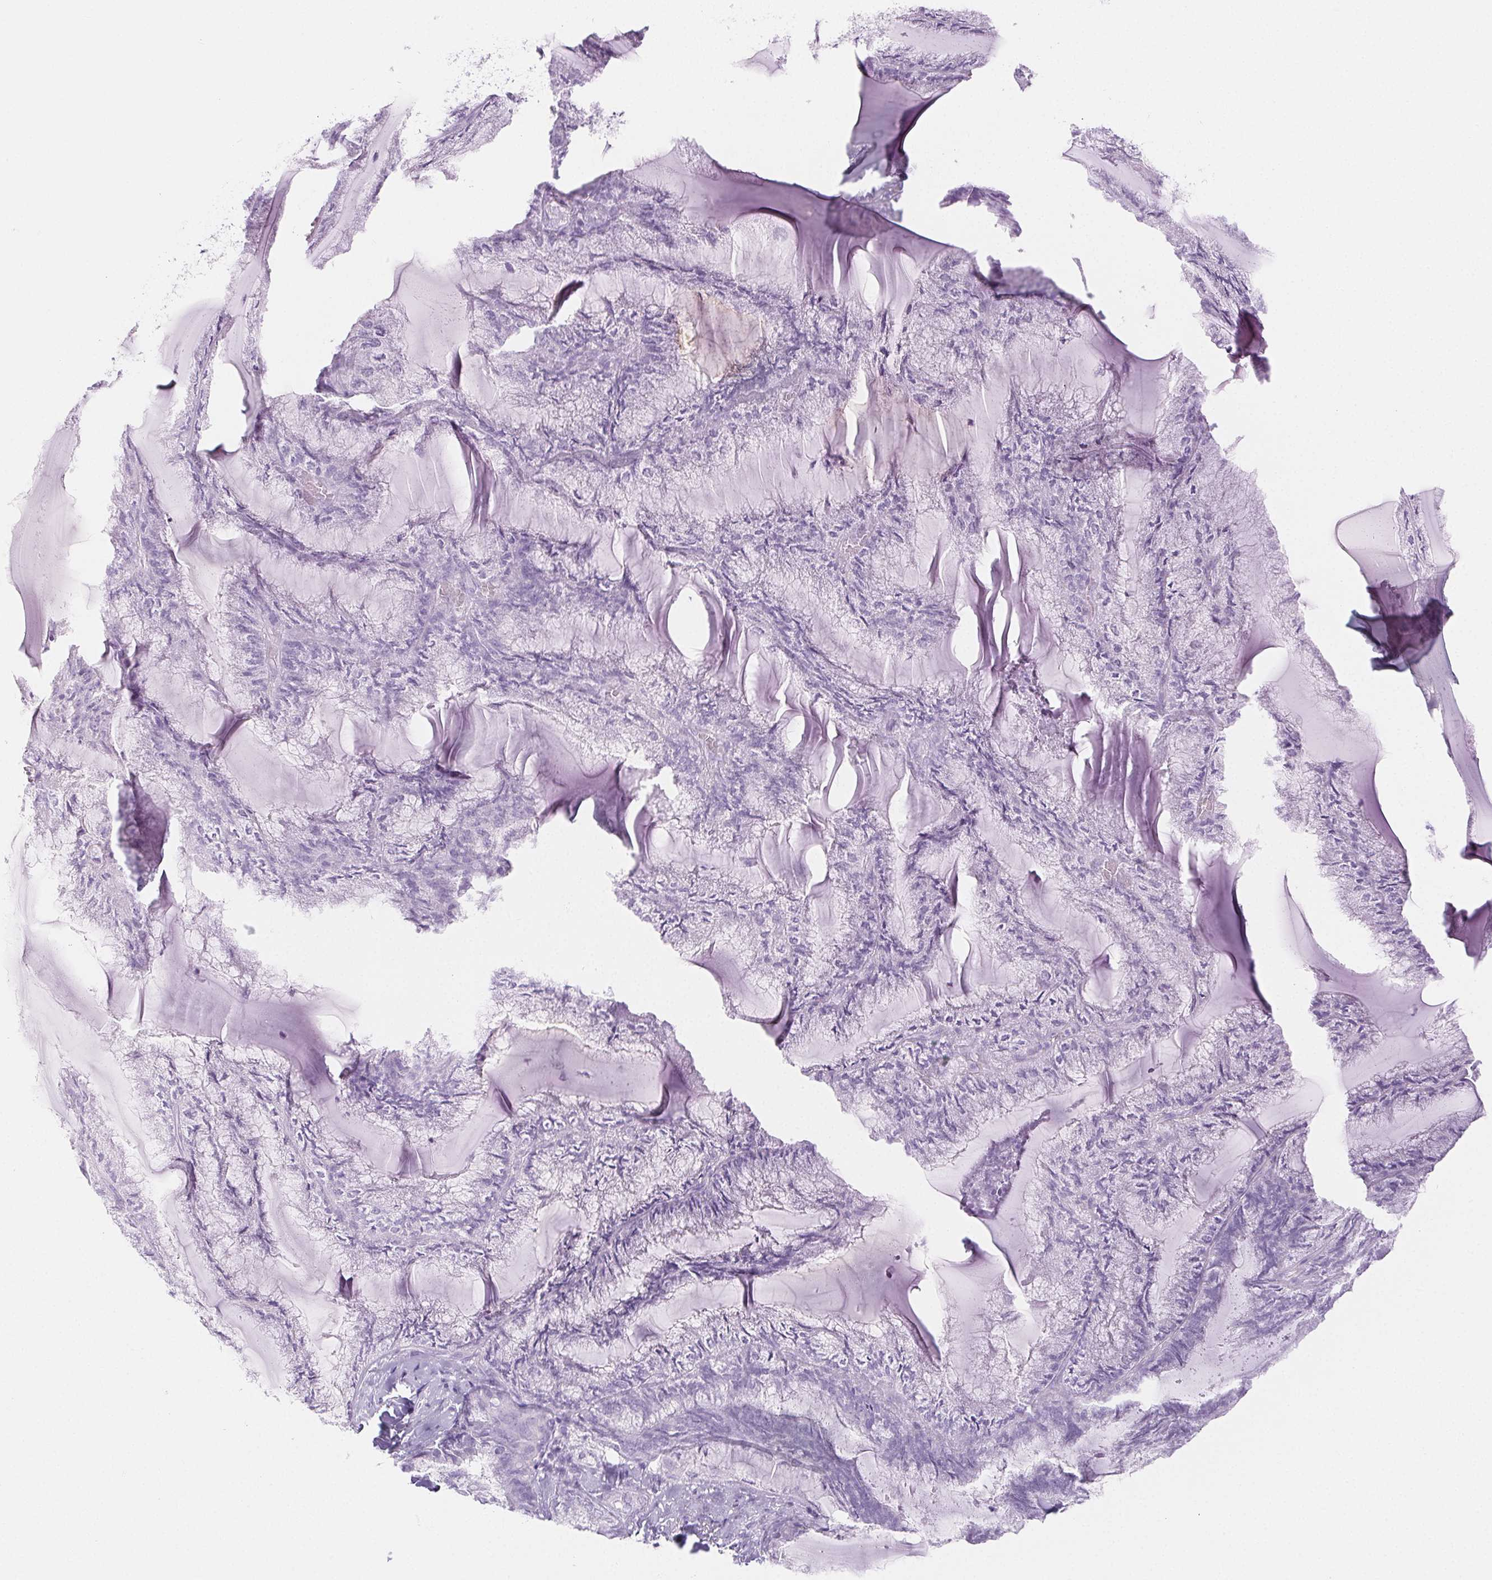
{"staining": {"intensity": "negative", "quantity": "none", "location": "none"}, "tissue": "endometrial cancer", "cell_type": "Tumor cells", "image_type": "cancer", "snomed": [{"axis": "morphology", "description": "Carcinoma, NOS"}, {"axis": "topography", "description": "Endometrium"}], "caption": "Tumor cells are negative for brown protein staining in endometrial carcinoma. (Brightfield microscopy of DAB immunohistochemistry at high magnification).", "gene": "SPRR3", "patient": {"sex": "female", "age": 62}}